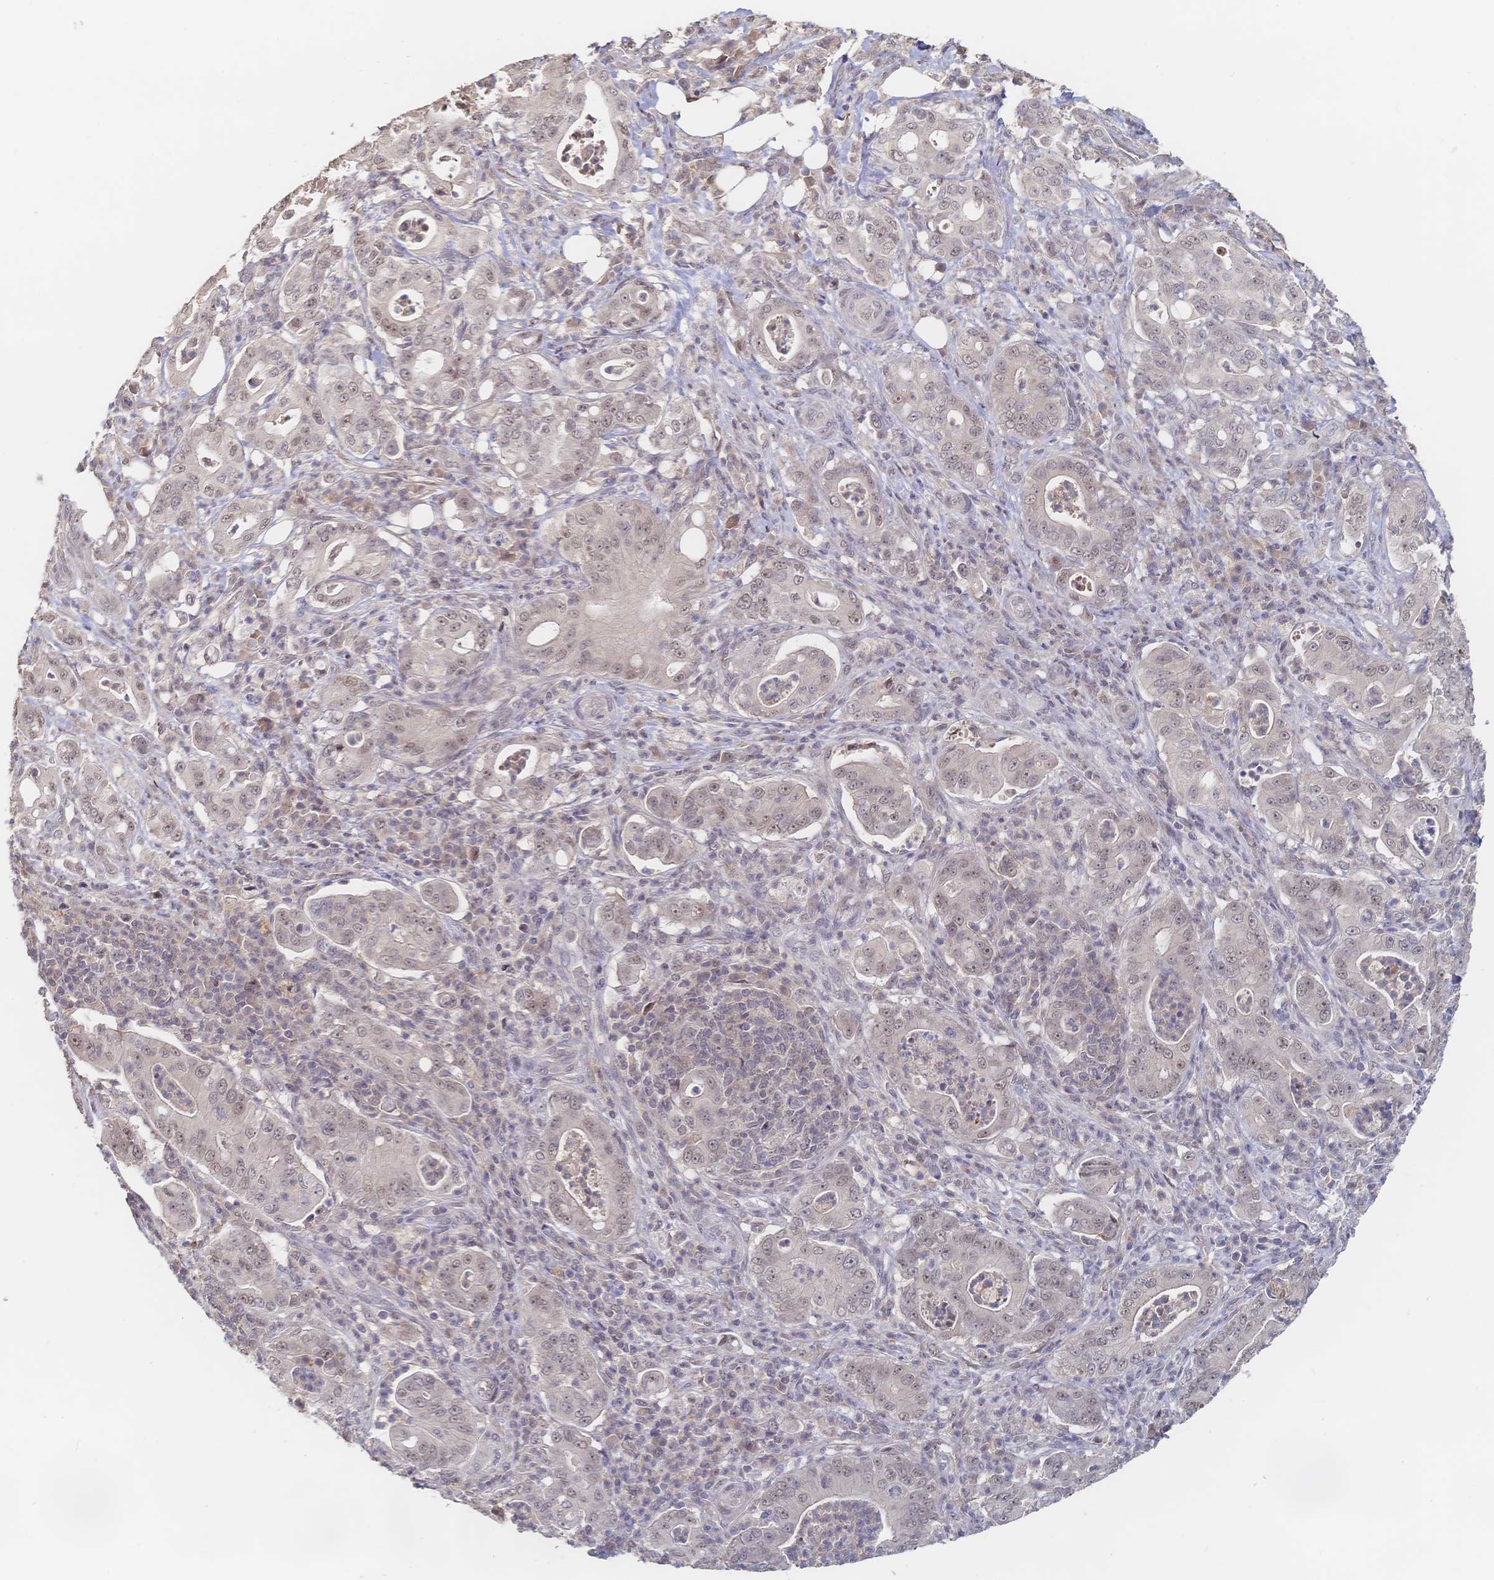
{"staining": {"intensity": "weak", "quantity": "25%-75%", "location": "nuclear"}, "tissue": "pancreatic cancer", "cell_type": "Tumor cells", "image_type": "cancer", "snomed": [{"axis": "morphology", "description": "Adenocarcinoma, NOS"}, {"axis": "topography", "description": "Pancreas"}], "caption": "Protein staining reveals weak nuclear expression in approximately 25%-75% of tumor cells in adenocarcinoma (pancreatic).", "gene": "LRP5", "patient": {"sex": "male", "age": 71}}